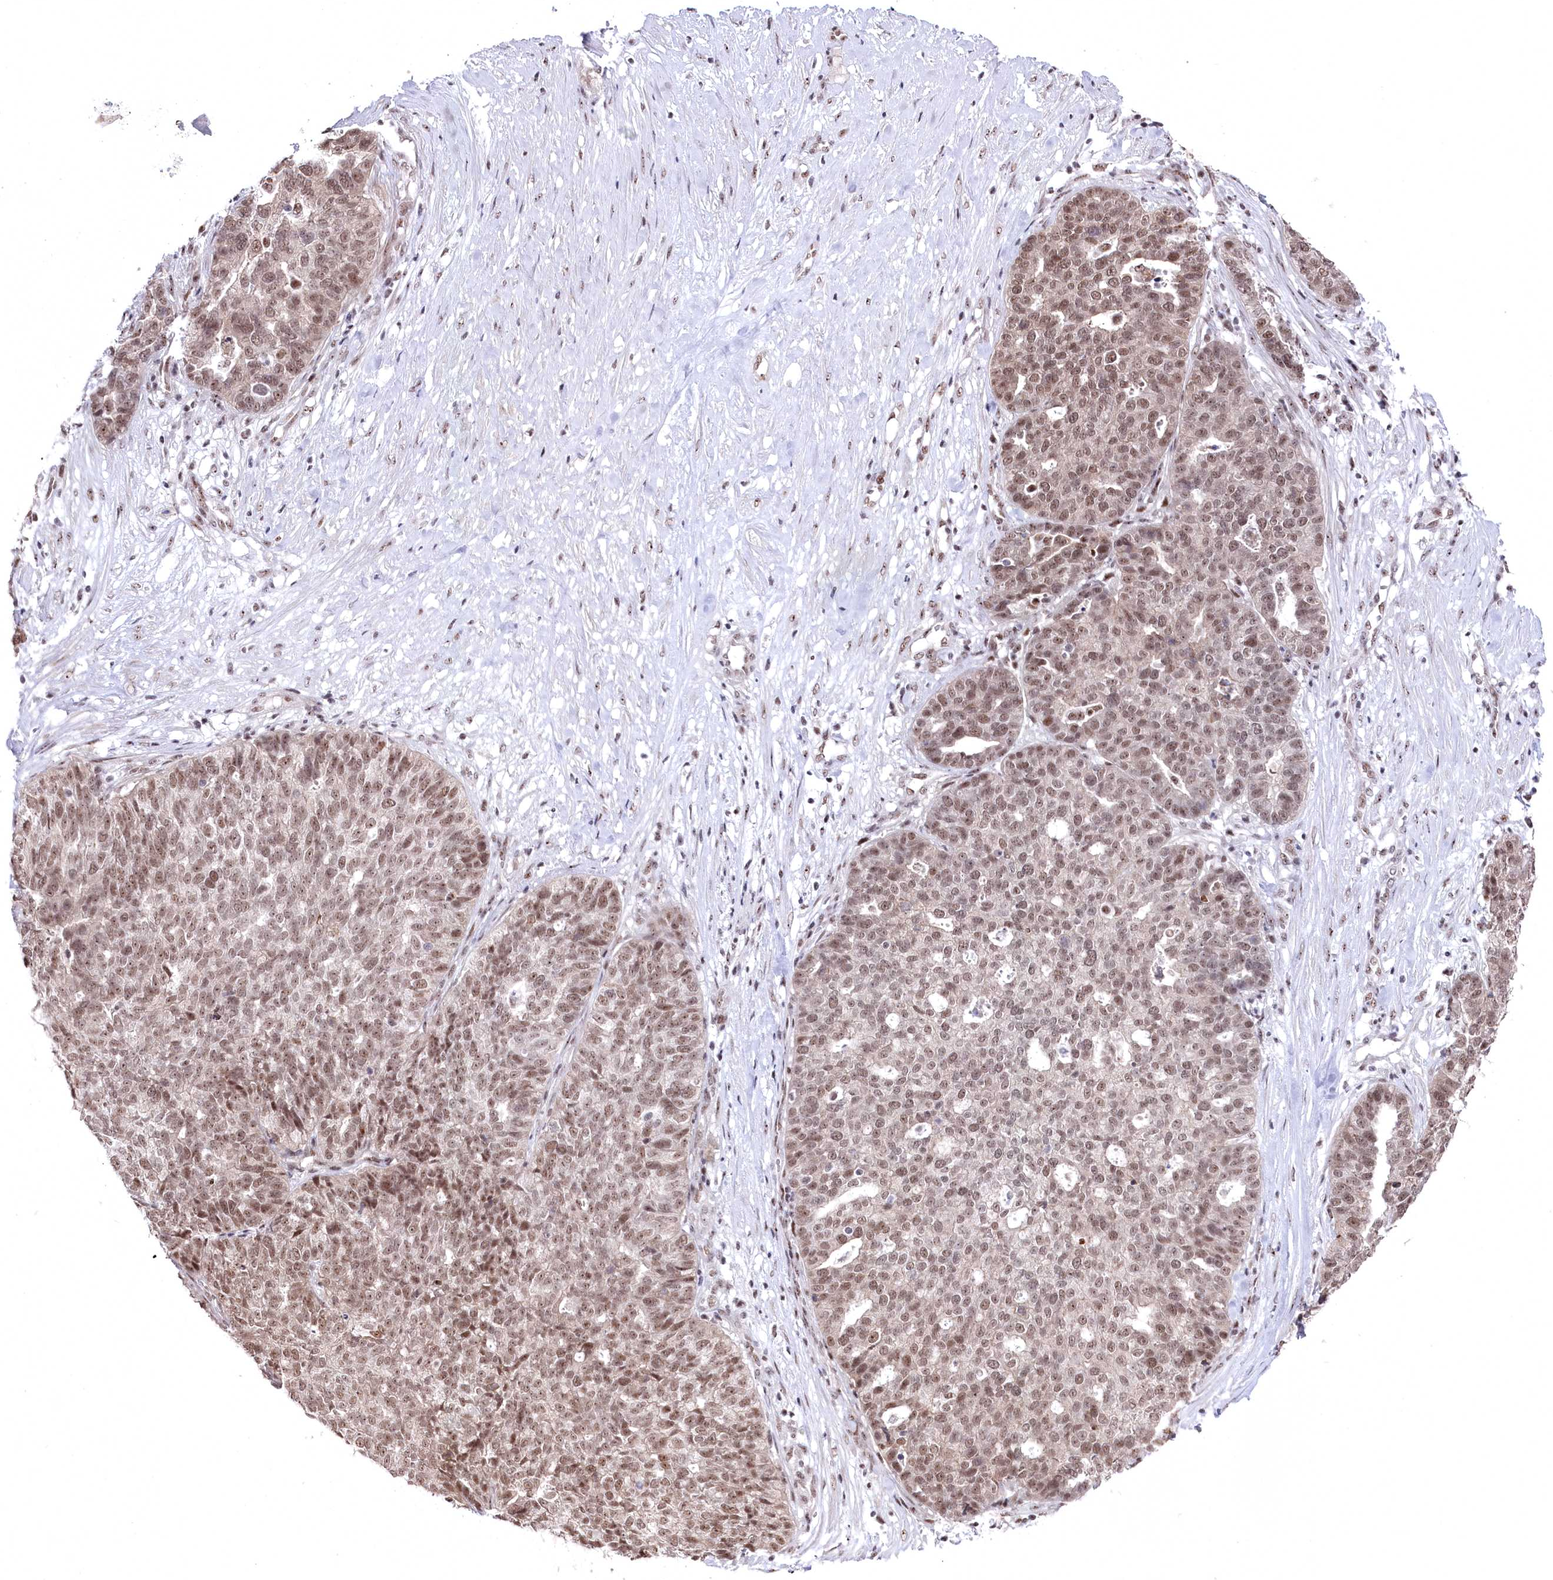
{"staining": {"intensity": "moderate", "quantity": ">75%", "location": "nuclear"}, "tissue": "ovarian cancer", "cell_type": "Tumor cells", "image_type": "cancer", "snomed": [{"axis": "morphology", "description": "Cystadenocarcinoma, serous, NOS"}, {"axis": "topography", "description": "Ovary"}], "caption": "Moderate nuclear protein expression is appreciated in about >75% of tumor cells in serous cystadenocarcinoma (ovarian). (Stains: DAB (3,3'-diaminobenzidine) in brown, nuclei in blue, Microscopy: brightfield microscopy at high magnification).", "gene": "POLR2H", "patient": {"sex": "female", "age": 59}}